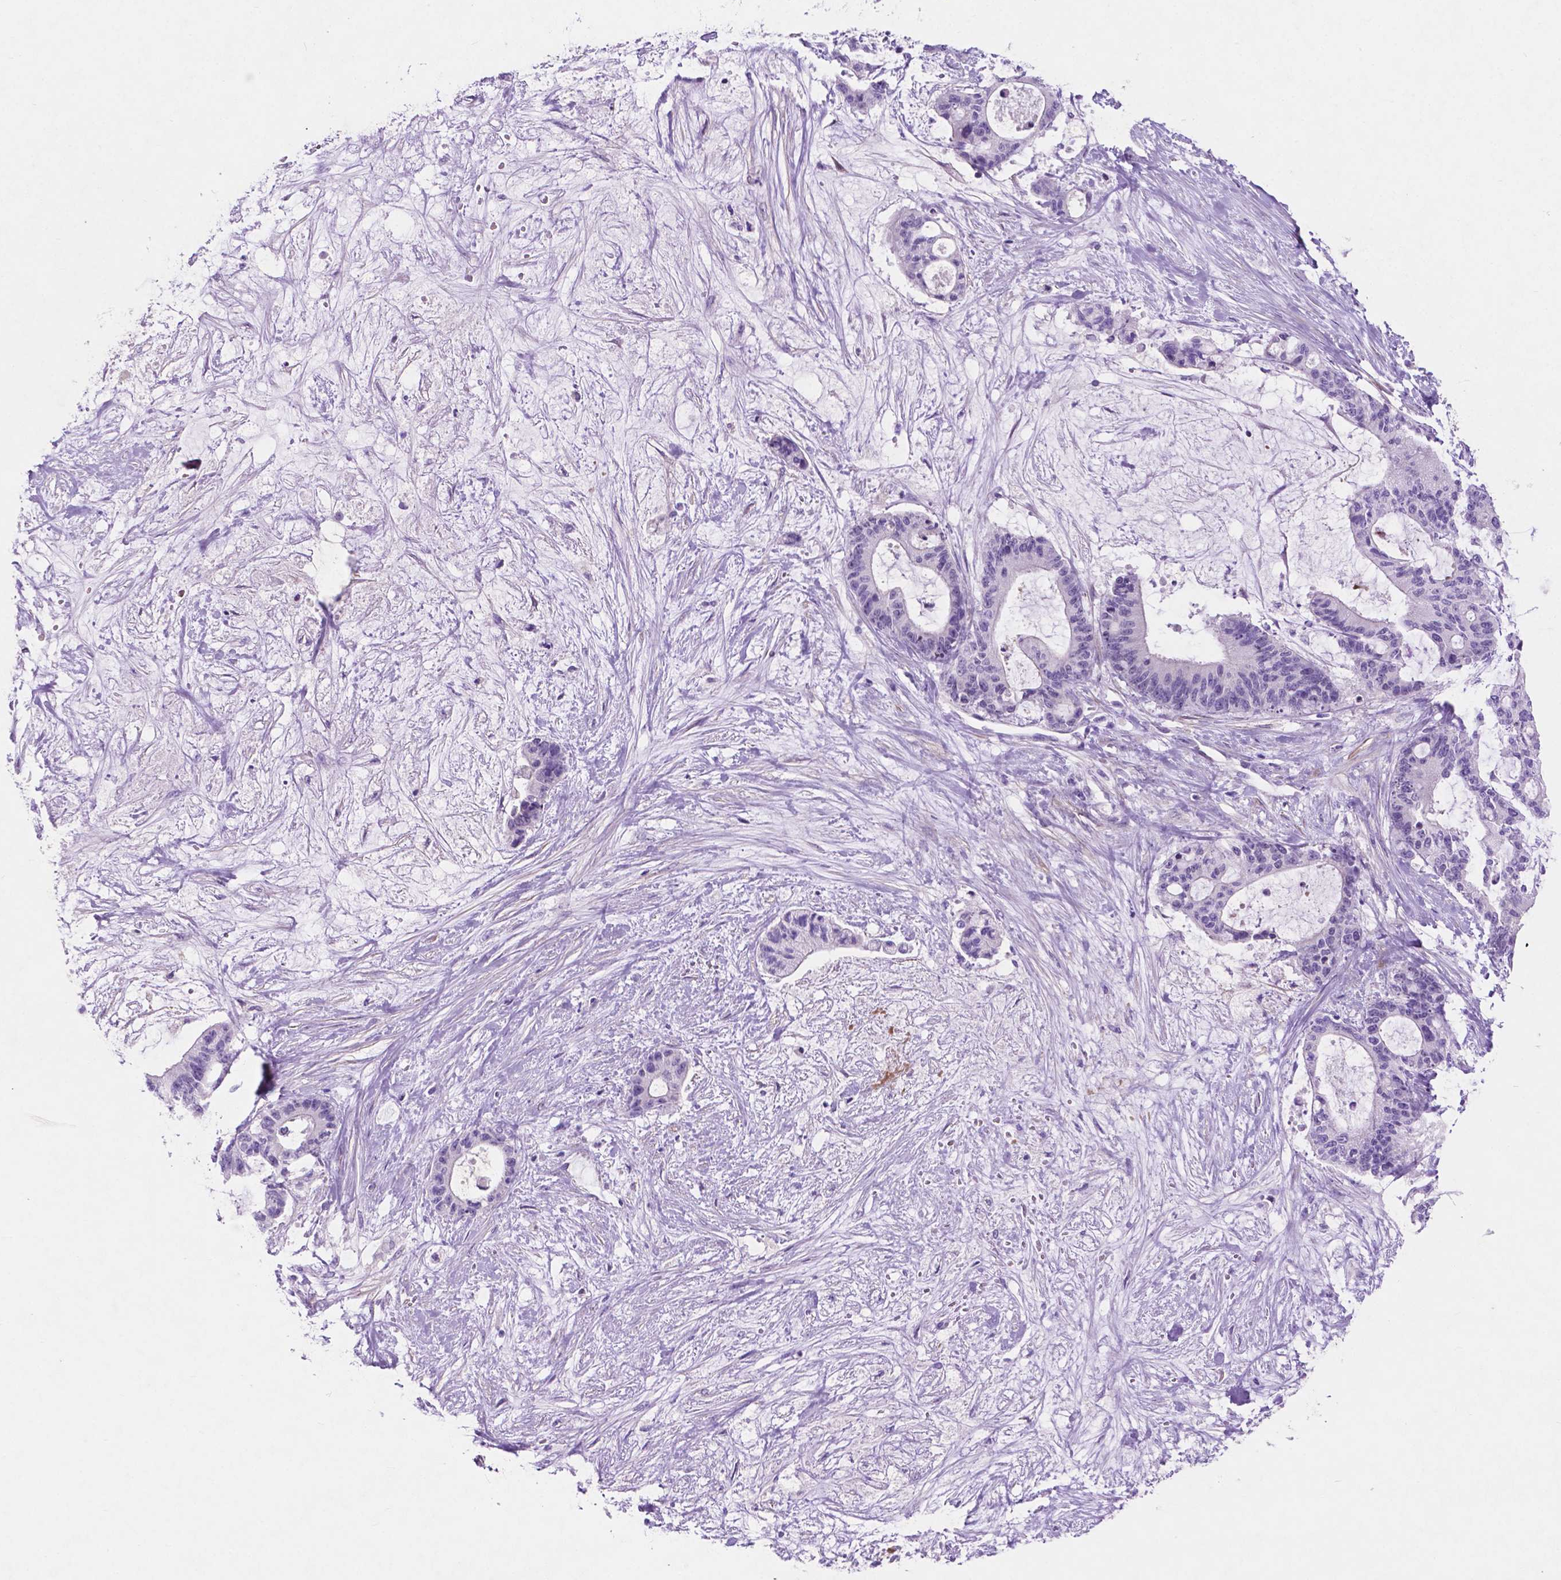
{"staining": {"intensity": "negative", "quantity": "none", "location": "none"}, "tissue": "liver cancer", "cell_type": "Tumor cells", "image_type": "cancer", "snomed": [{"axis": "morphology", "description": "Normal tissue, NOS"}, {"axis": "morphology", "description": "Cholangiocarcinoma"}, {"axis": "topography", "description": "Liver"}, {"axis": "topography", "description": "Peripheral nerve tissue"}], "caption": "Cholangiocarcinoma (liver) was stained to show a protein in brown. There is no significant staining in tumor cells.", "gene": "ASPG", "patient": {"sex": "female", "age": 73}}